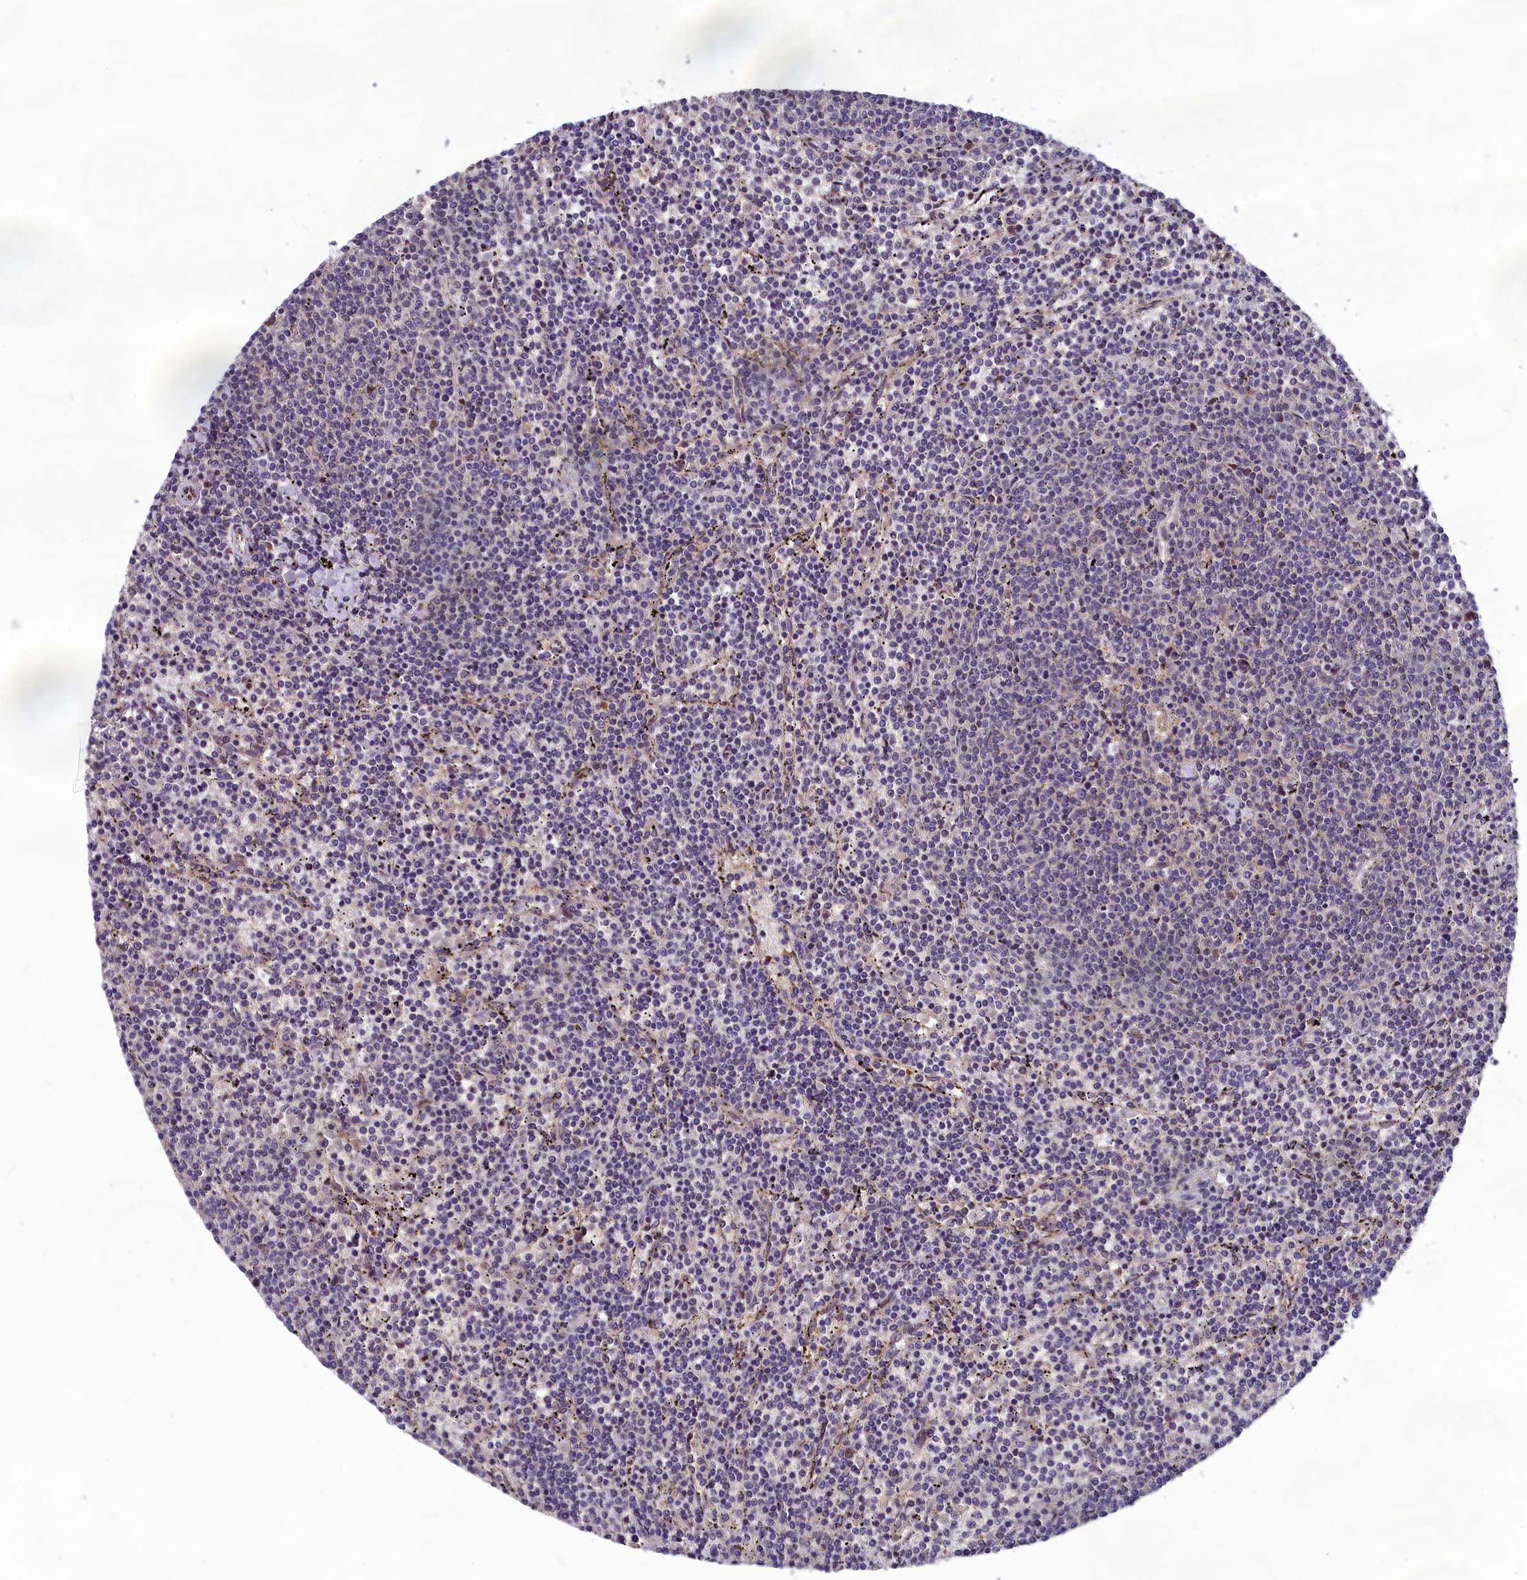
{"staining": {"intensity": "negative", "quantity": "none", "location": "none"}, "tissue": "lymphoma", "cell_type": "Tumor cells", "image_type": "cancer", "snomed": [{"axis": "morphology", "description": "Malignant lymphoma, non-Hodgkin's type, Low grade"}, {"axis": "topography", "description": "Spleen"}], "caption": "Lymphoma was stained to show a protein in brown. There is no significant expression in tumor cells.", "gene": "CCDC15", "patient": {"sex": "female", "age": 50}}